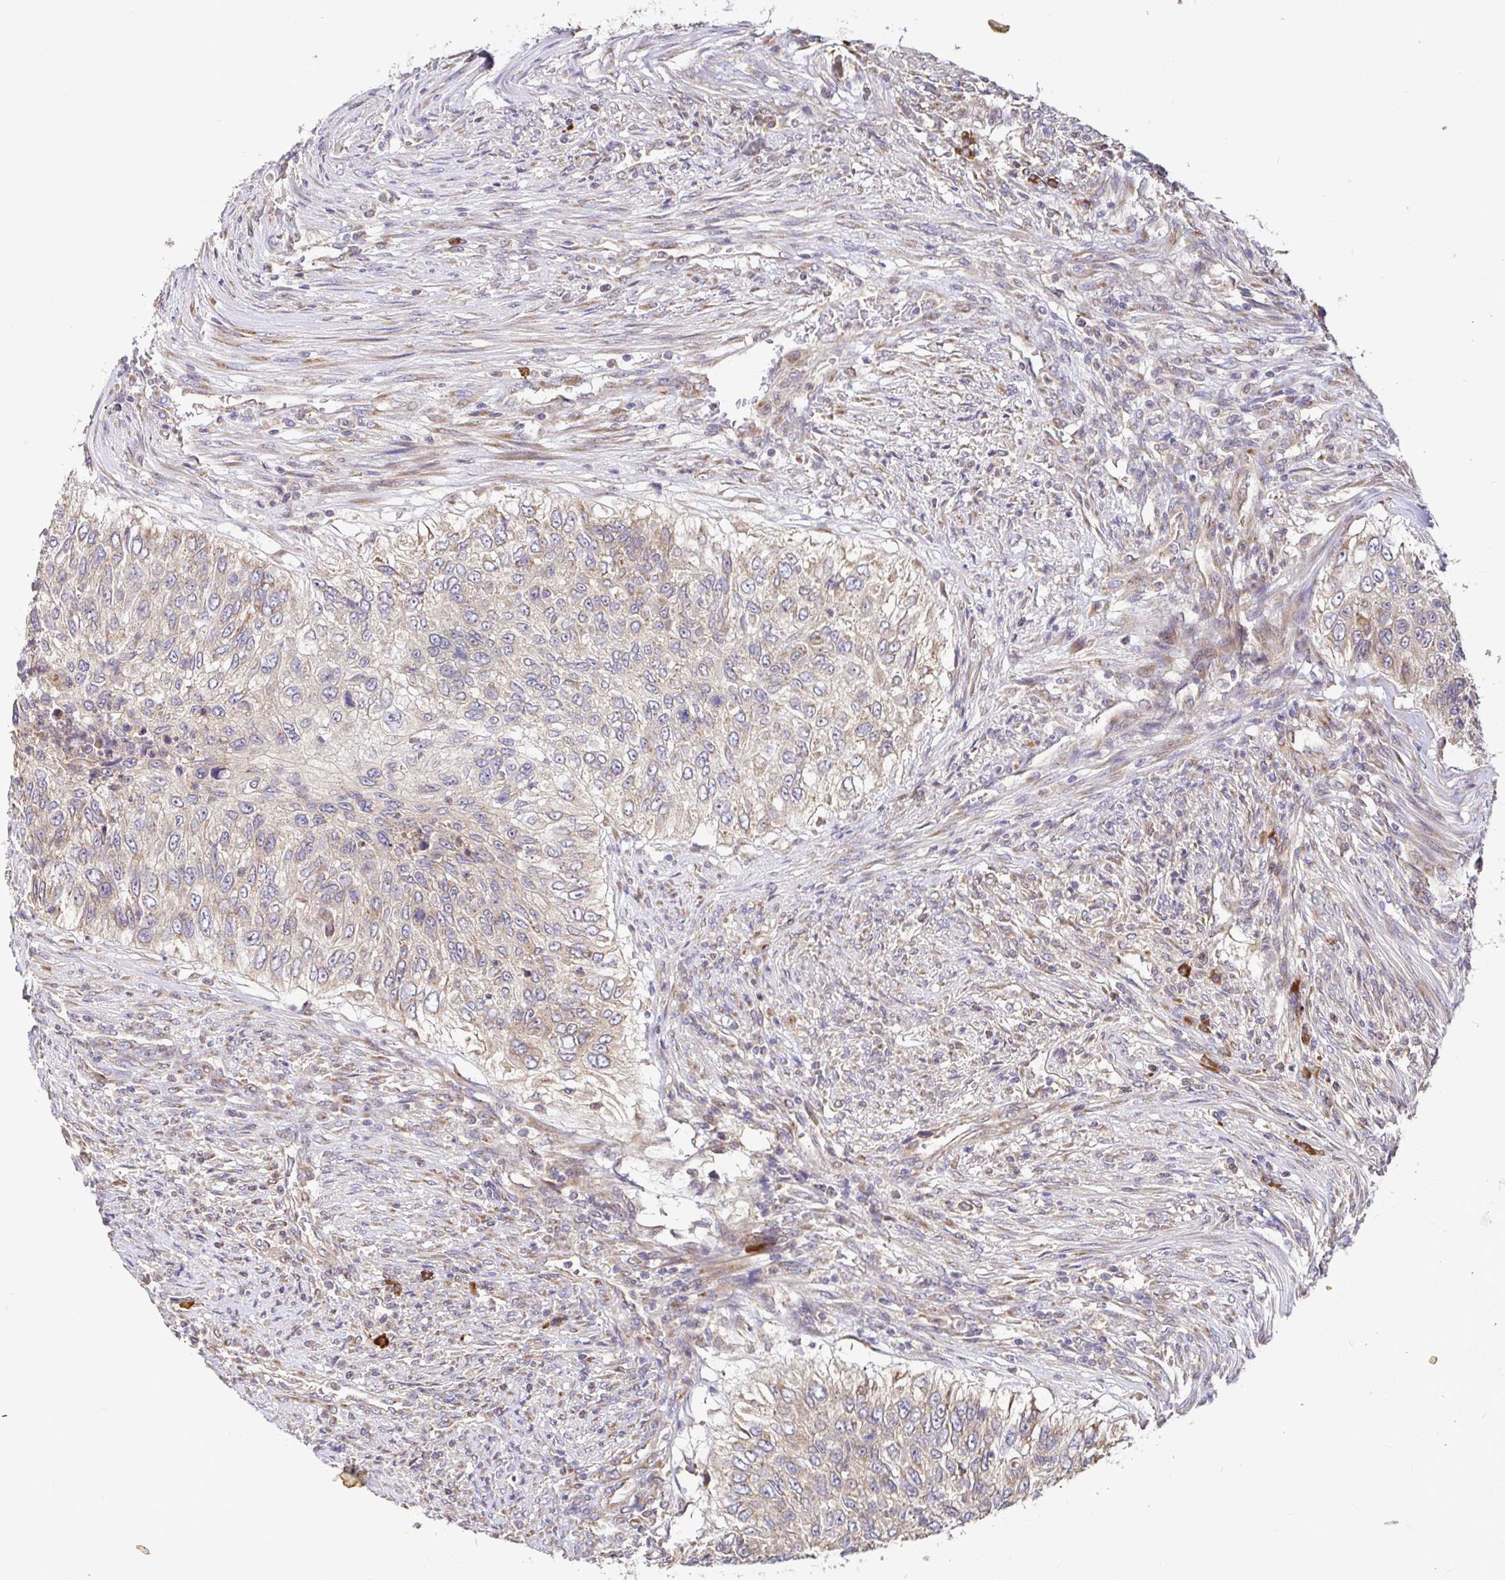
{"staining": {"intensity": "weak", "quantity": "<25%", "location": "cytoplasmic/membranous"}, "tissue": "urothelial cancer", "cell_type": "Tumor cells", "image_type": "cancer", "snomed": [{"axis": "morphology", "description": "Urothelial carcinoma, High grade"}, {"axis": "topography", "description": "Urinary bladder"}], "caption": "Human urothelial cancer stained for a protein using immunohistochemistry displays no expression in tumor cells.", "gene": "ELP1", "patient": {"sex": "female", "age": 60}}